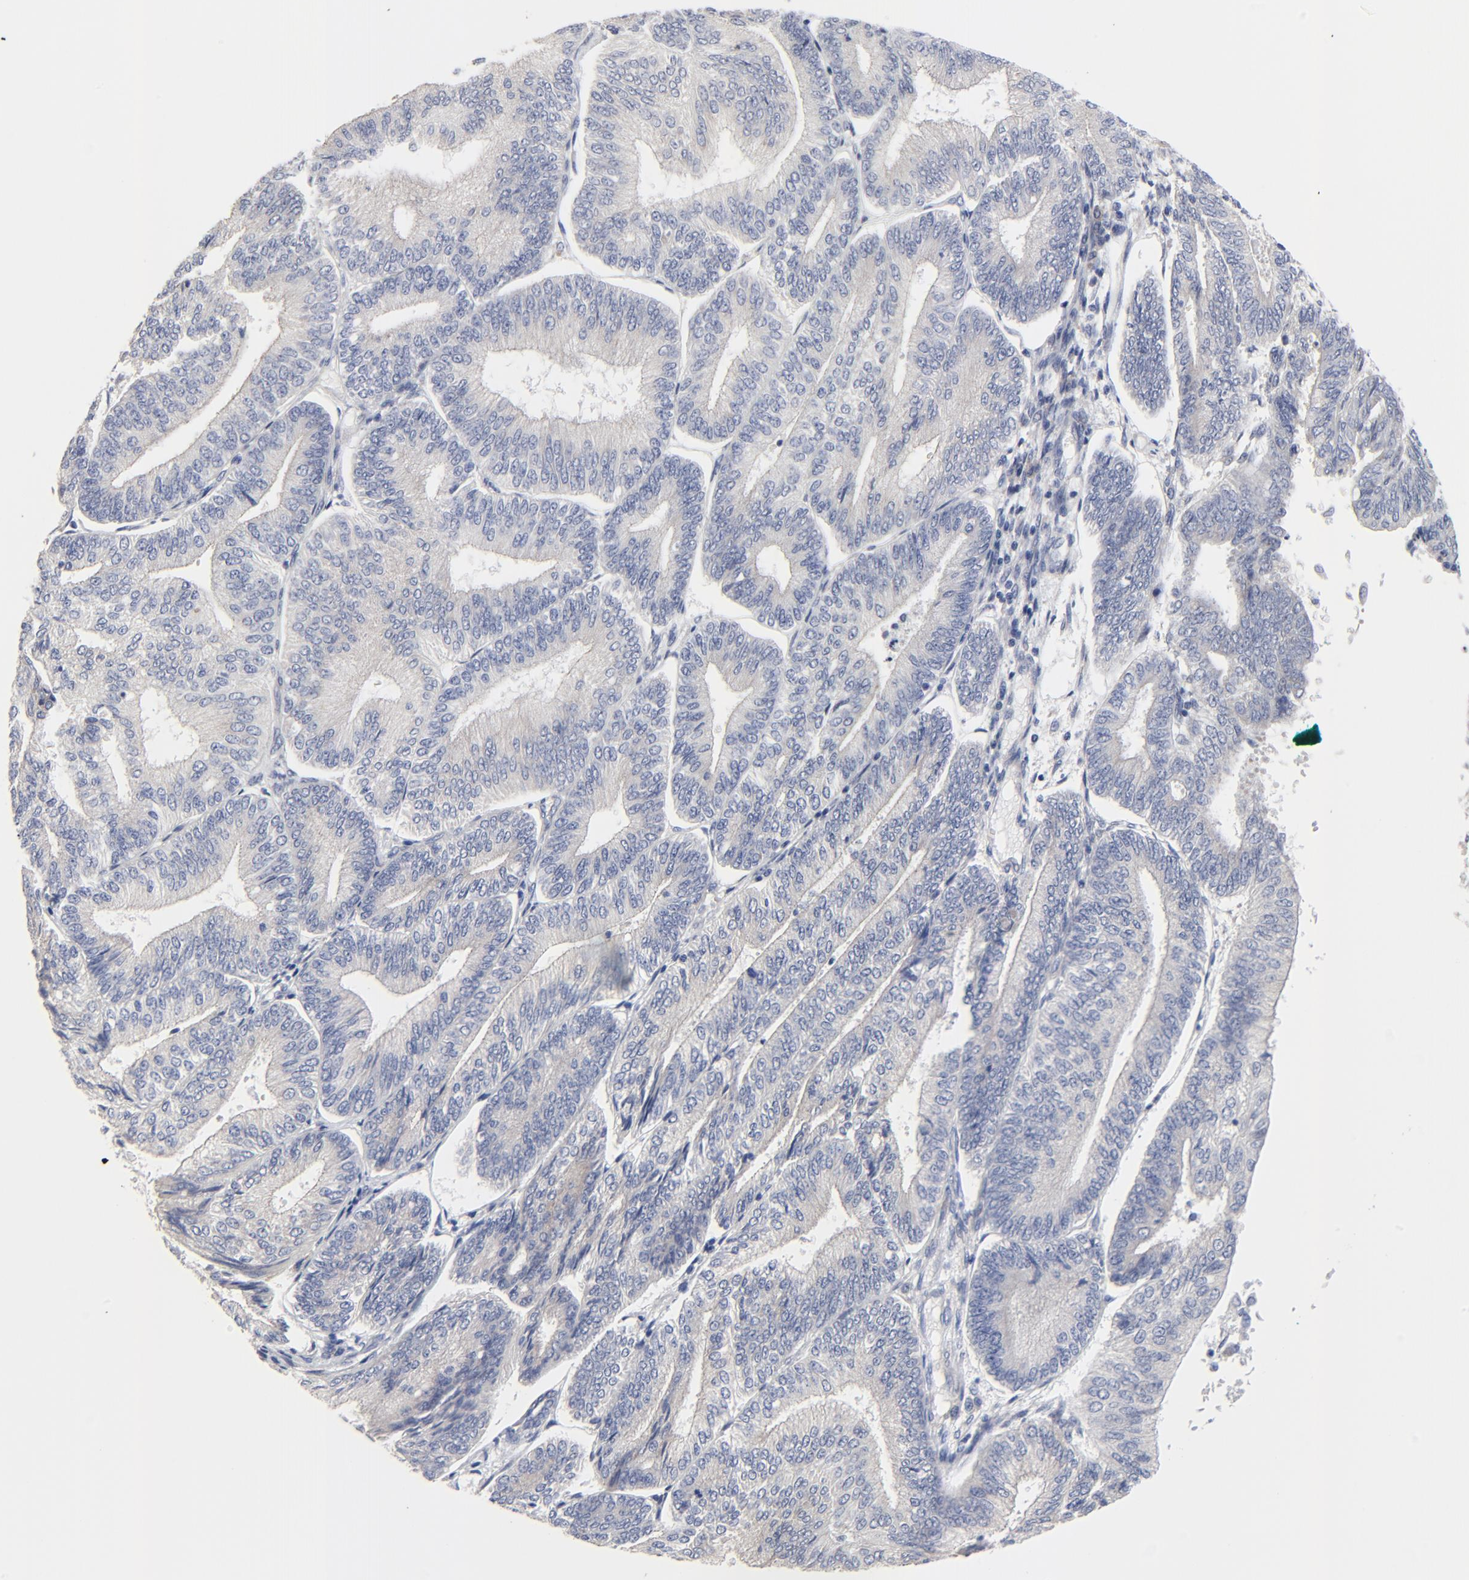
{"staining": {"intensity": "negative", "quantity": "none", "location": "none"}, "tissue": "endometrial cancer", "cell_type": "Tumor cells", "image_type": "cancer", "snomed": [{"axis": "morphology", "description": "Adenocarcinoma, NOS"}, {"axis": "topography", "description": "Endometrium"}], "caption": "The histopathology image exhibits no staining of tumor cells in endometrial cancer (adenocarcinoma).", "gene": "DHRSX", "patient": {"sex": "female", "age": 55}}